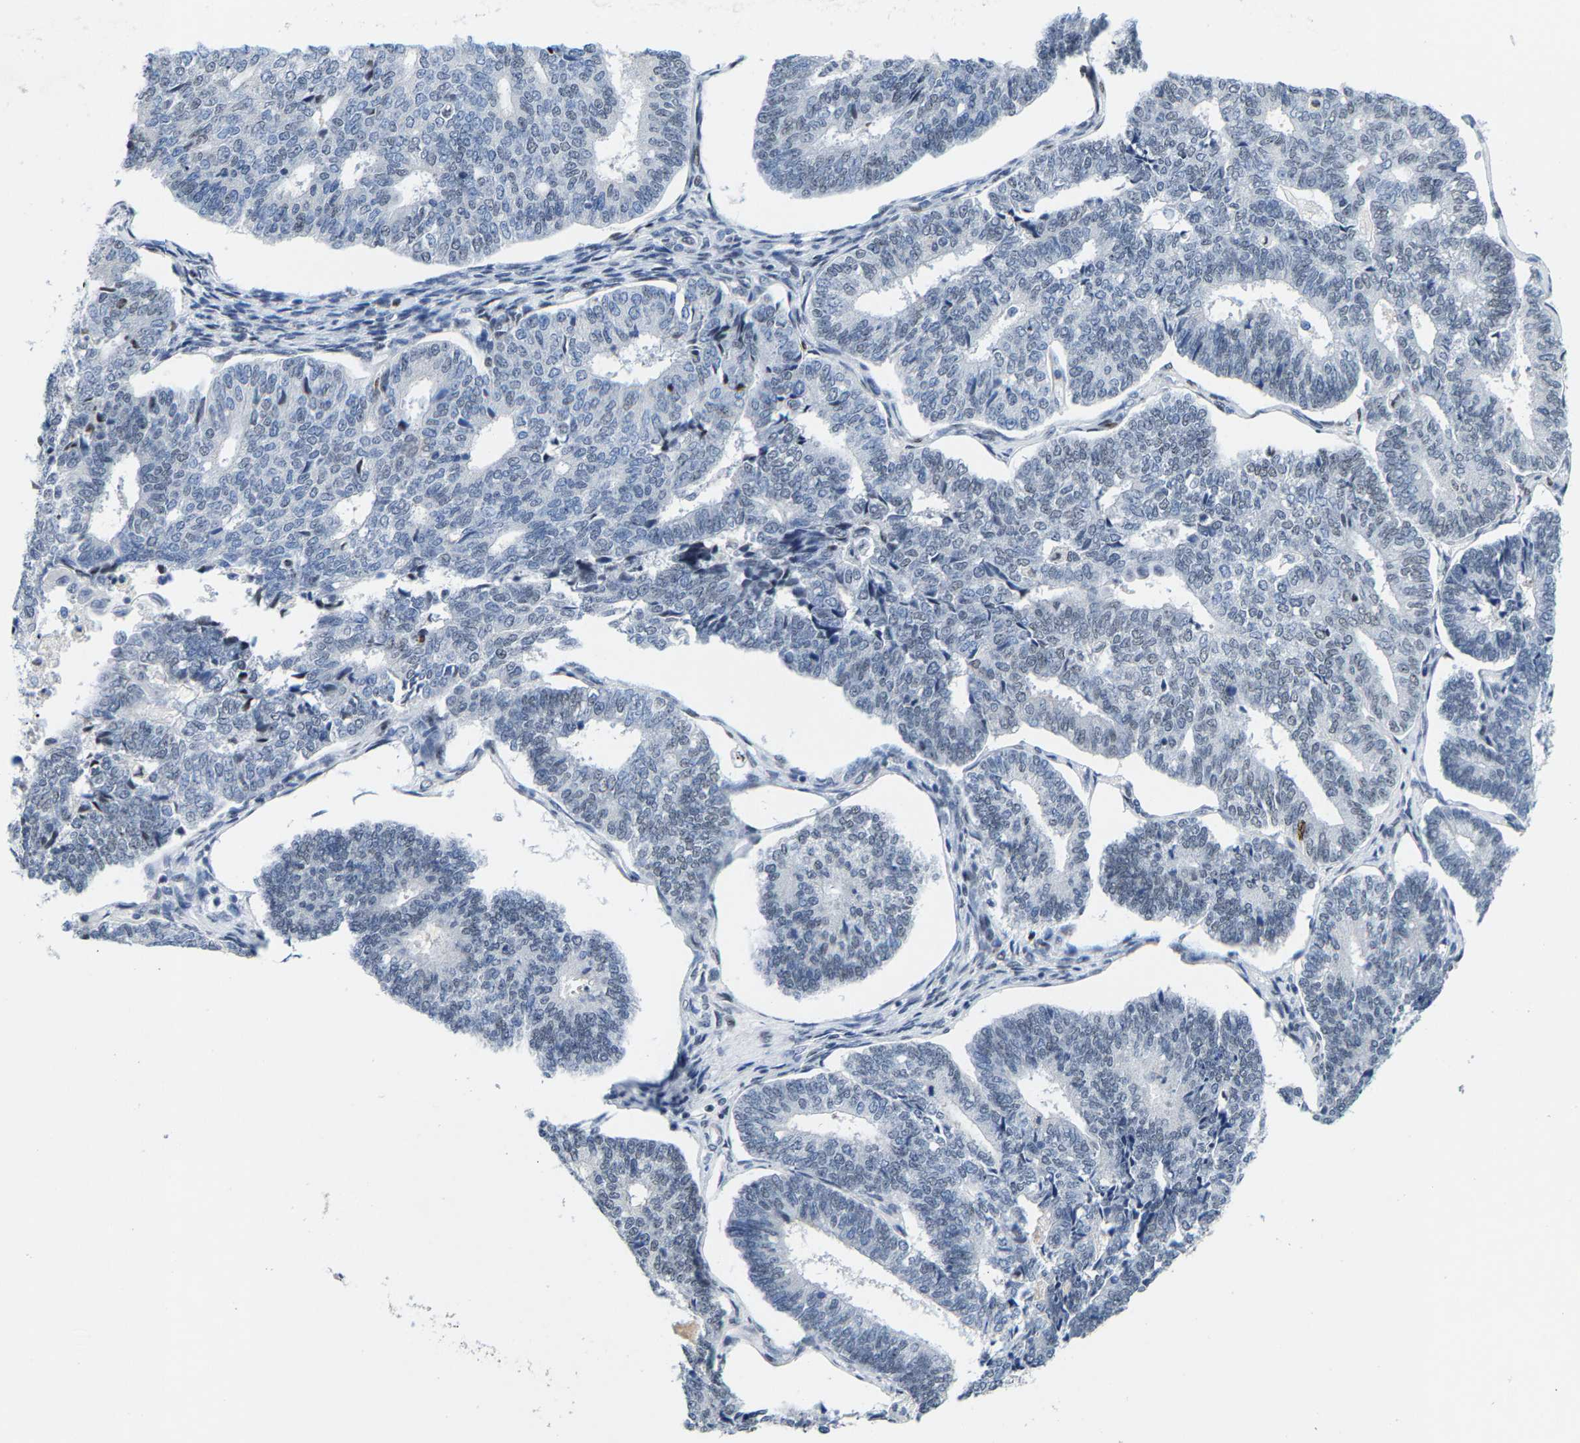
{"staining": {"intensity": "negative", "quantity": "none", "location": "none"}, "tissue": "endometrial cancer", "cell_type": "Tumor cells", "image_type": "cancer", "snomed": [{"axis": "morphology", "description": "Adenocarcinoma, NOS"}, {"axis": "topography", "description": "Endometrium"}], "caption": "An immunohistochemistry histopathology image of endometrial cancer is shown. There is no staining in tumor cells of endometrial cancer. (Brightfield microscopy of DAB (3,3'-diaminobenzidine) IHC at high magnification).", "gene": "SETD1B", "patient": {"sex": "female", "age": 70}}